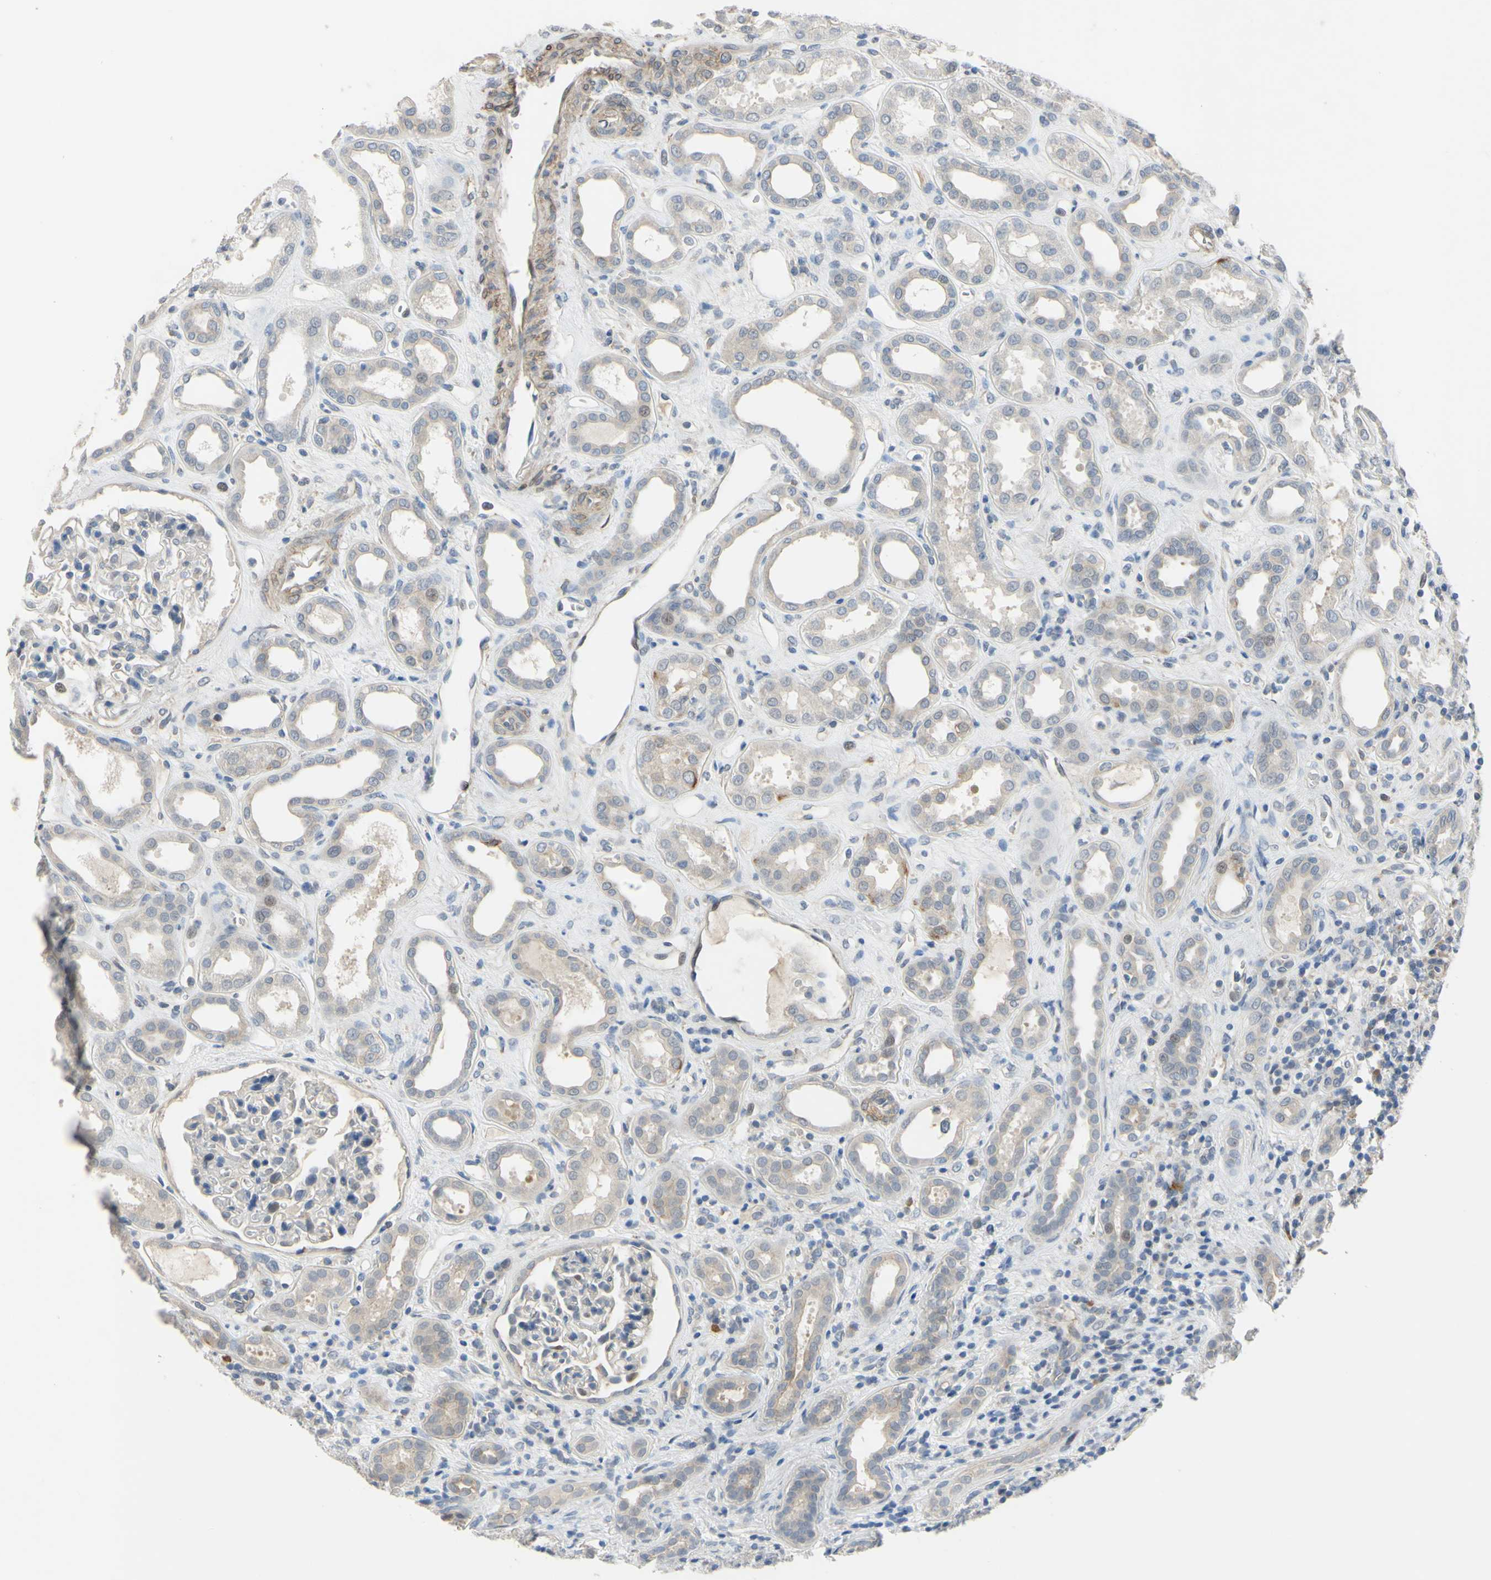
{"staining": {"intensity": "negative", "quantity": "none", "location": "none"}, "tissue": "kidney", "cell_type": "Cells in glomeruli", "image_type": "normal", "snomed": [{"axis": "morphology", "description": "Normal tissue, NOS"}, {"axis": "topography", "description": "Kidney"}], "caption": "Immunohistochemistry histopathology image of normal kidney: kidney stained with DAB (3,3'-diaminobenzidine) demonstrates no significant protein expression in cells in glomeruli.", "gene": "LHX9", "patient": {"sex": "male", "age": 59}}